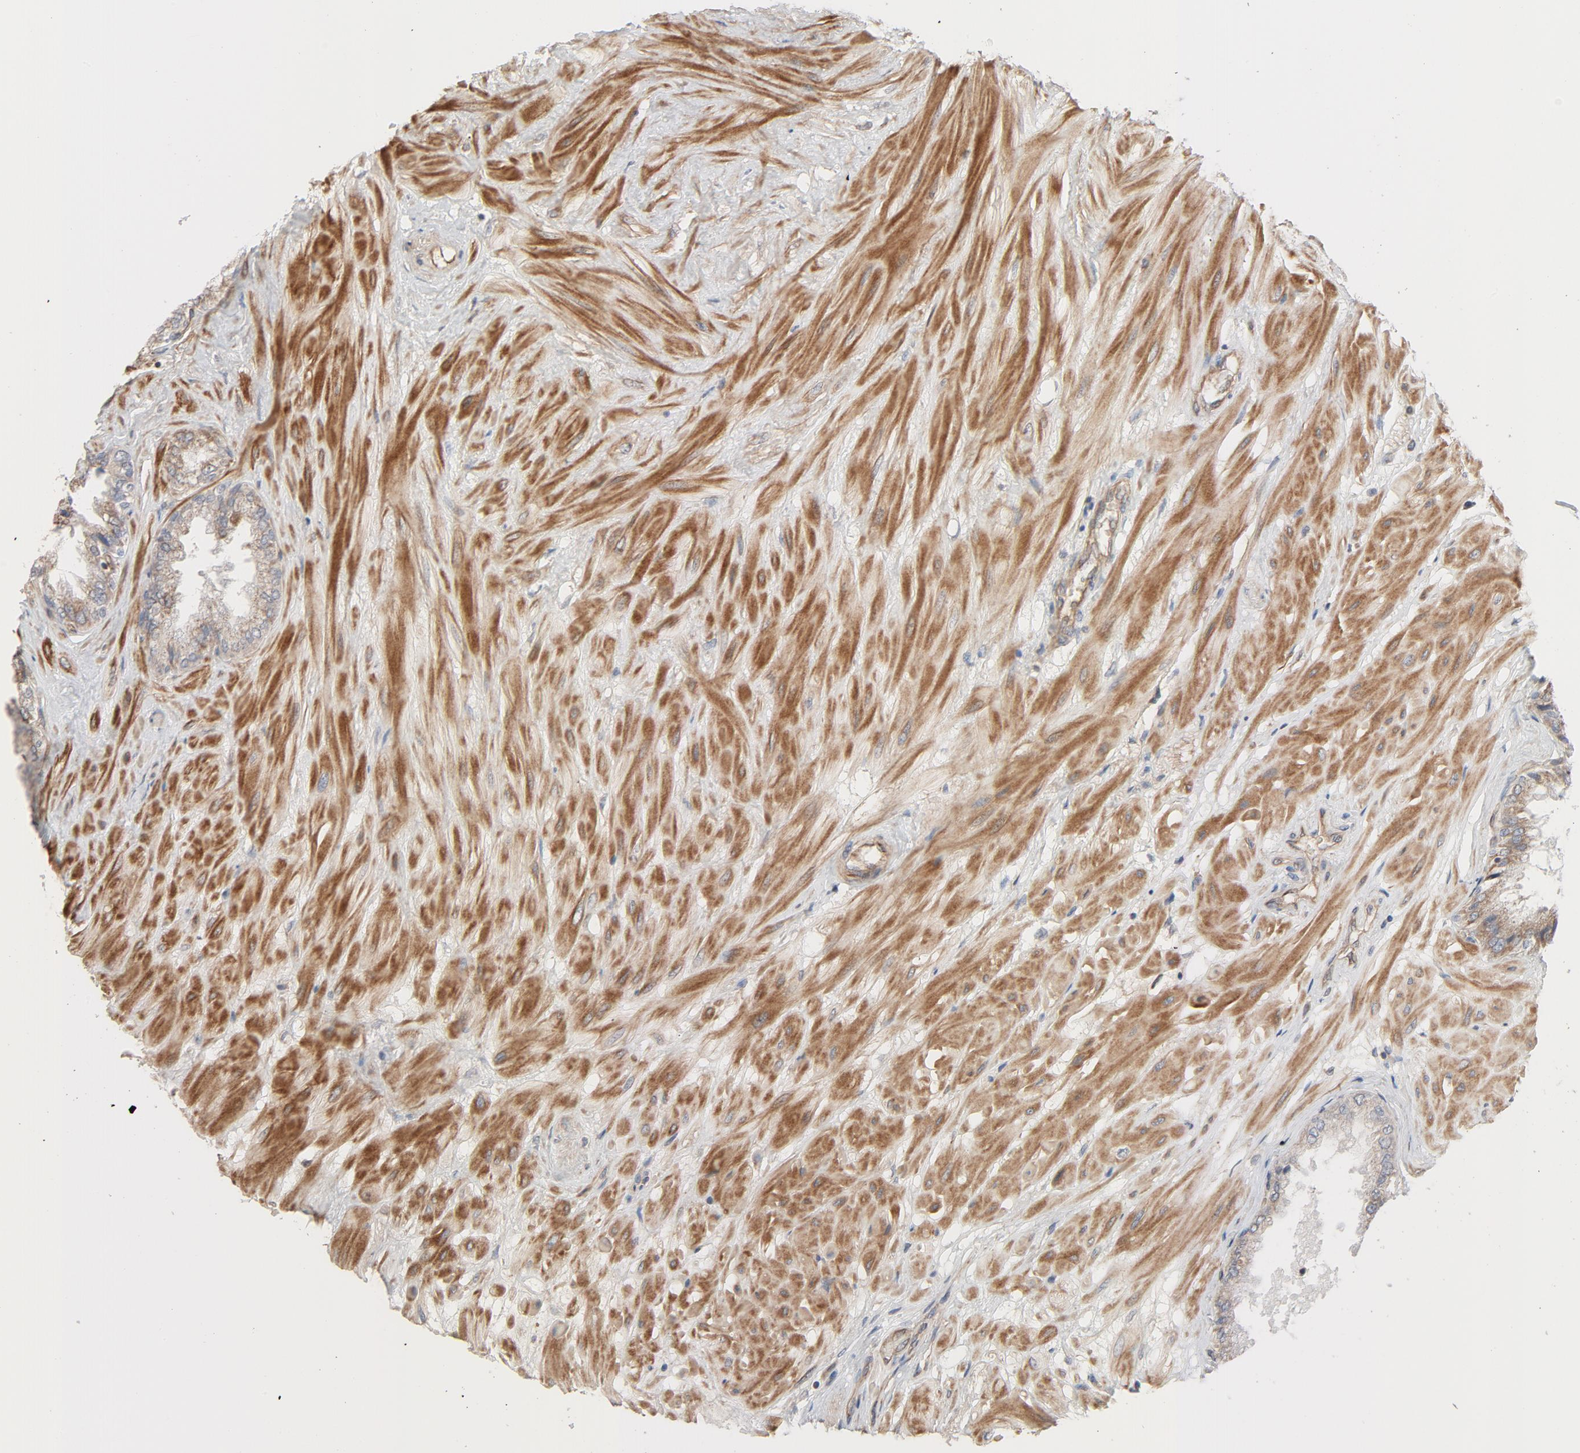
{"staining": {"intensity": "moderate", "quantity": ">75%", "location": "cytoplasmic/membranous"}, "tissue": "seminal vesicle", "cell_type": "Glandular cells", "image_type": "normal", "snomed": [{"axis": "morphology", "description": "Normal tissue, NOS"}, {"axis": "topography", "description": "Seminal veicle"}], "caption": "Immunohistochemistry (IHC) image of benign seminal vesicle: seminal vesicle stained using IHC shows medium levels of moderate protein expression localized specifically in the cytoplasmic/membranous of glandular cells, appearing as a cytoplasmic/membranous brown color.", "gene": "TRIOBP", "patient": {"sex": "male", "age": 46}}